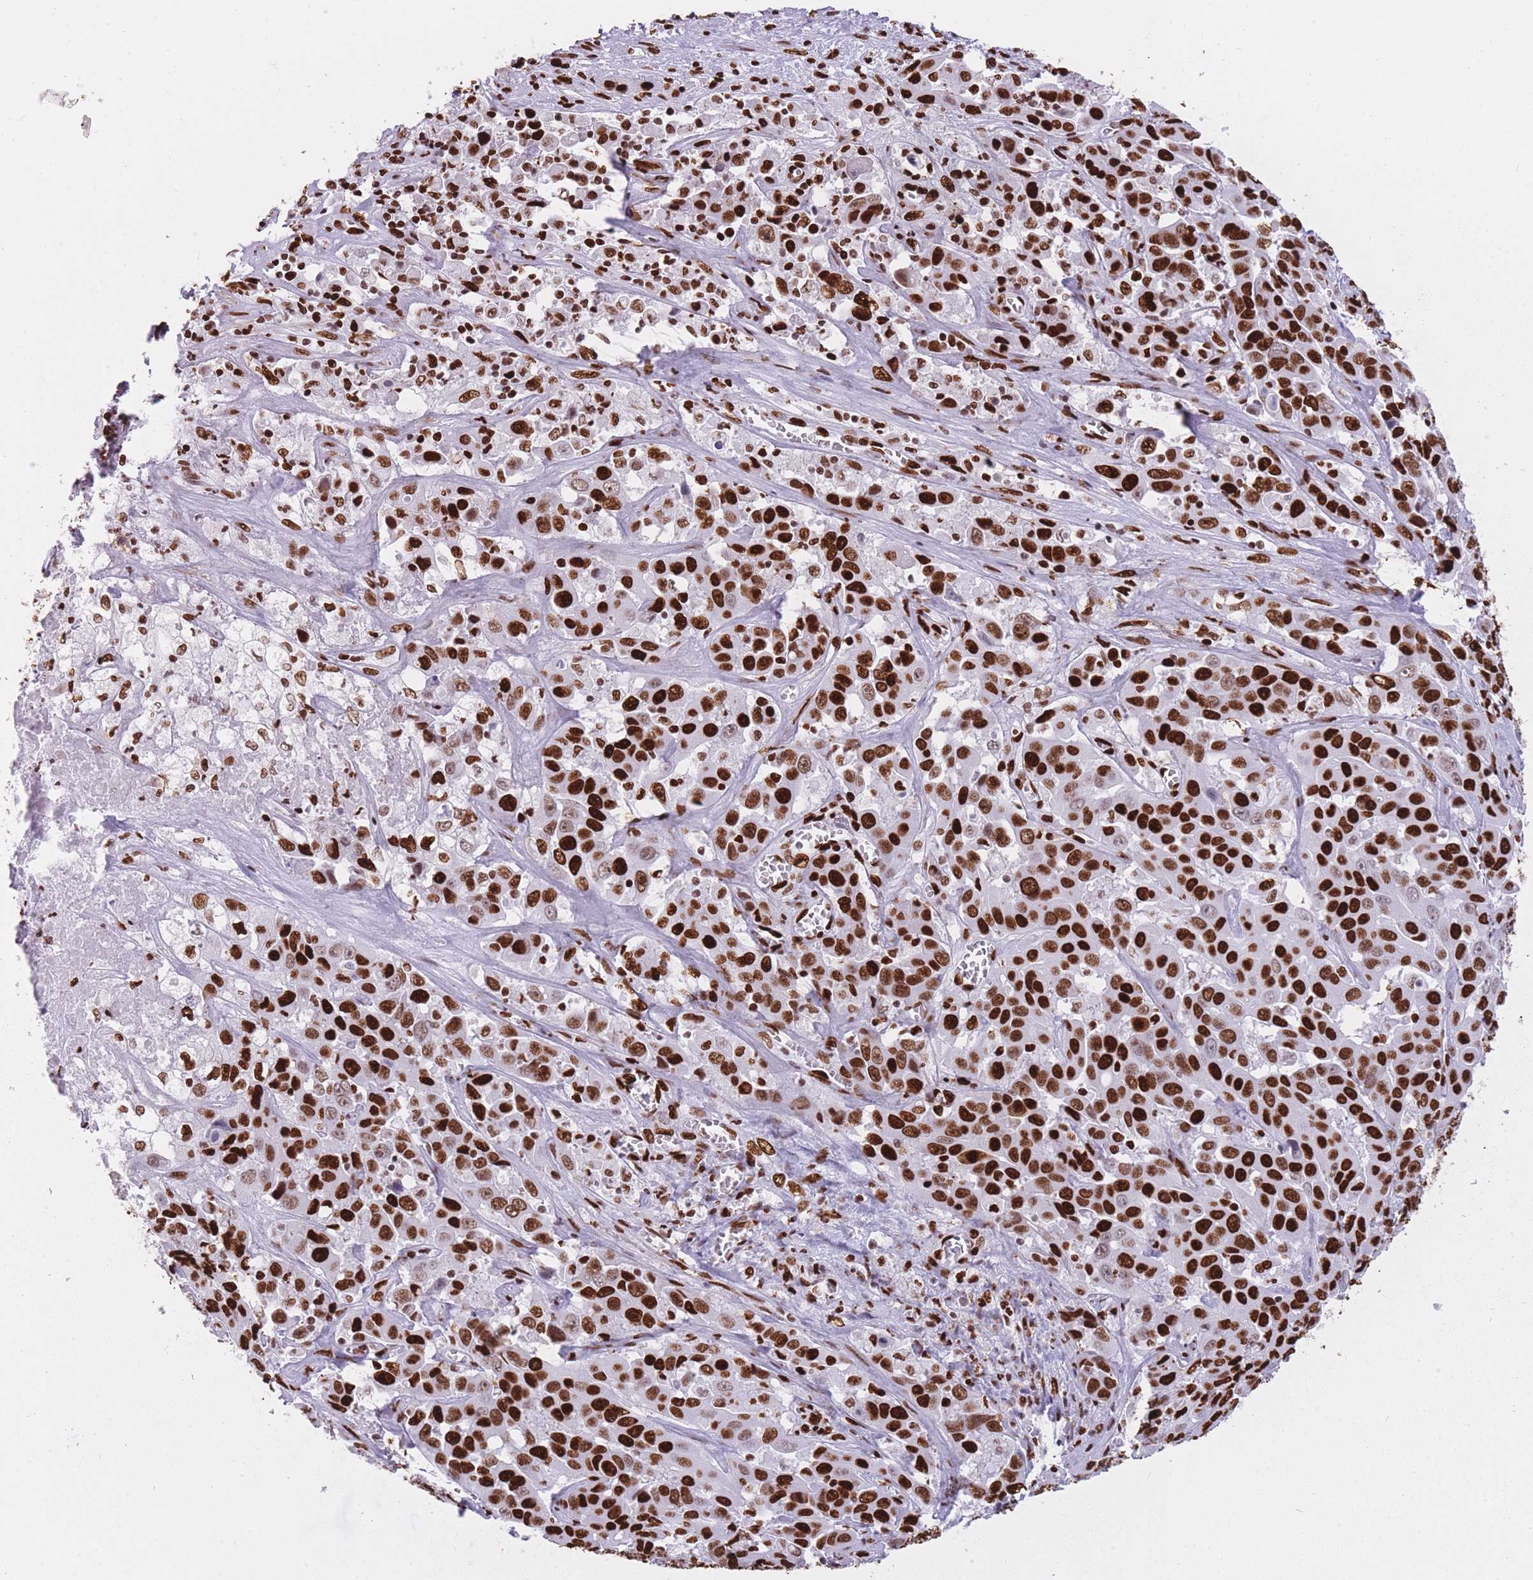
{"staining": {"intensity": "strong", "quantity": ">75%", "location": "nuclear"}, "tissue": "liver cancer", "cell_type": "Tumor cells", "image_type": "cancer", "snomed": [{"axis": "morphology", "description": "Cholangiocarcinoma"}, {"axis": "topography", "description": "Liver"}], "caption": "Immunohistochemistry (IHC) staining of liver cancer (cholangiocarcinoma), which shows high levels of strong nuclear positivity in approximately >75% of tumor cells indicating strong nuclear protein staining. The staining was performed using DAB (brown) for protein detection and nuclei were counterstained in hematoxylin (blue).", "gene": "HNRNPUL1", "patient": {"sex": "female", "age": 52}}